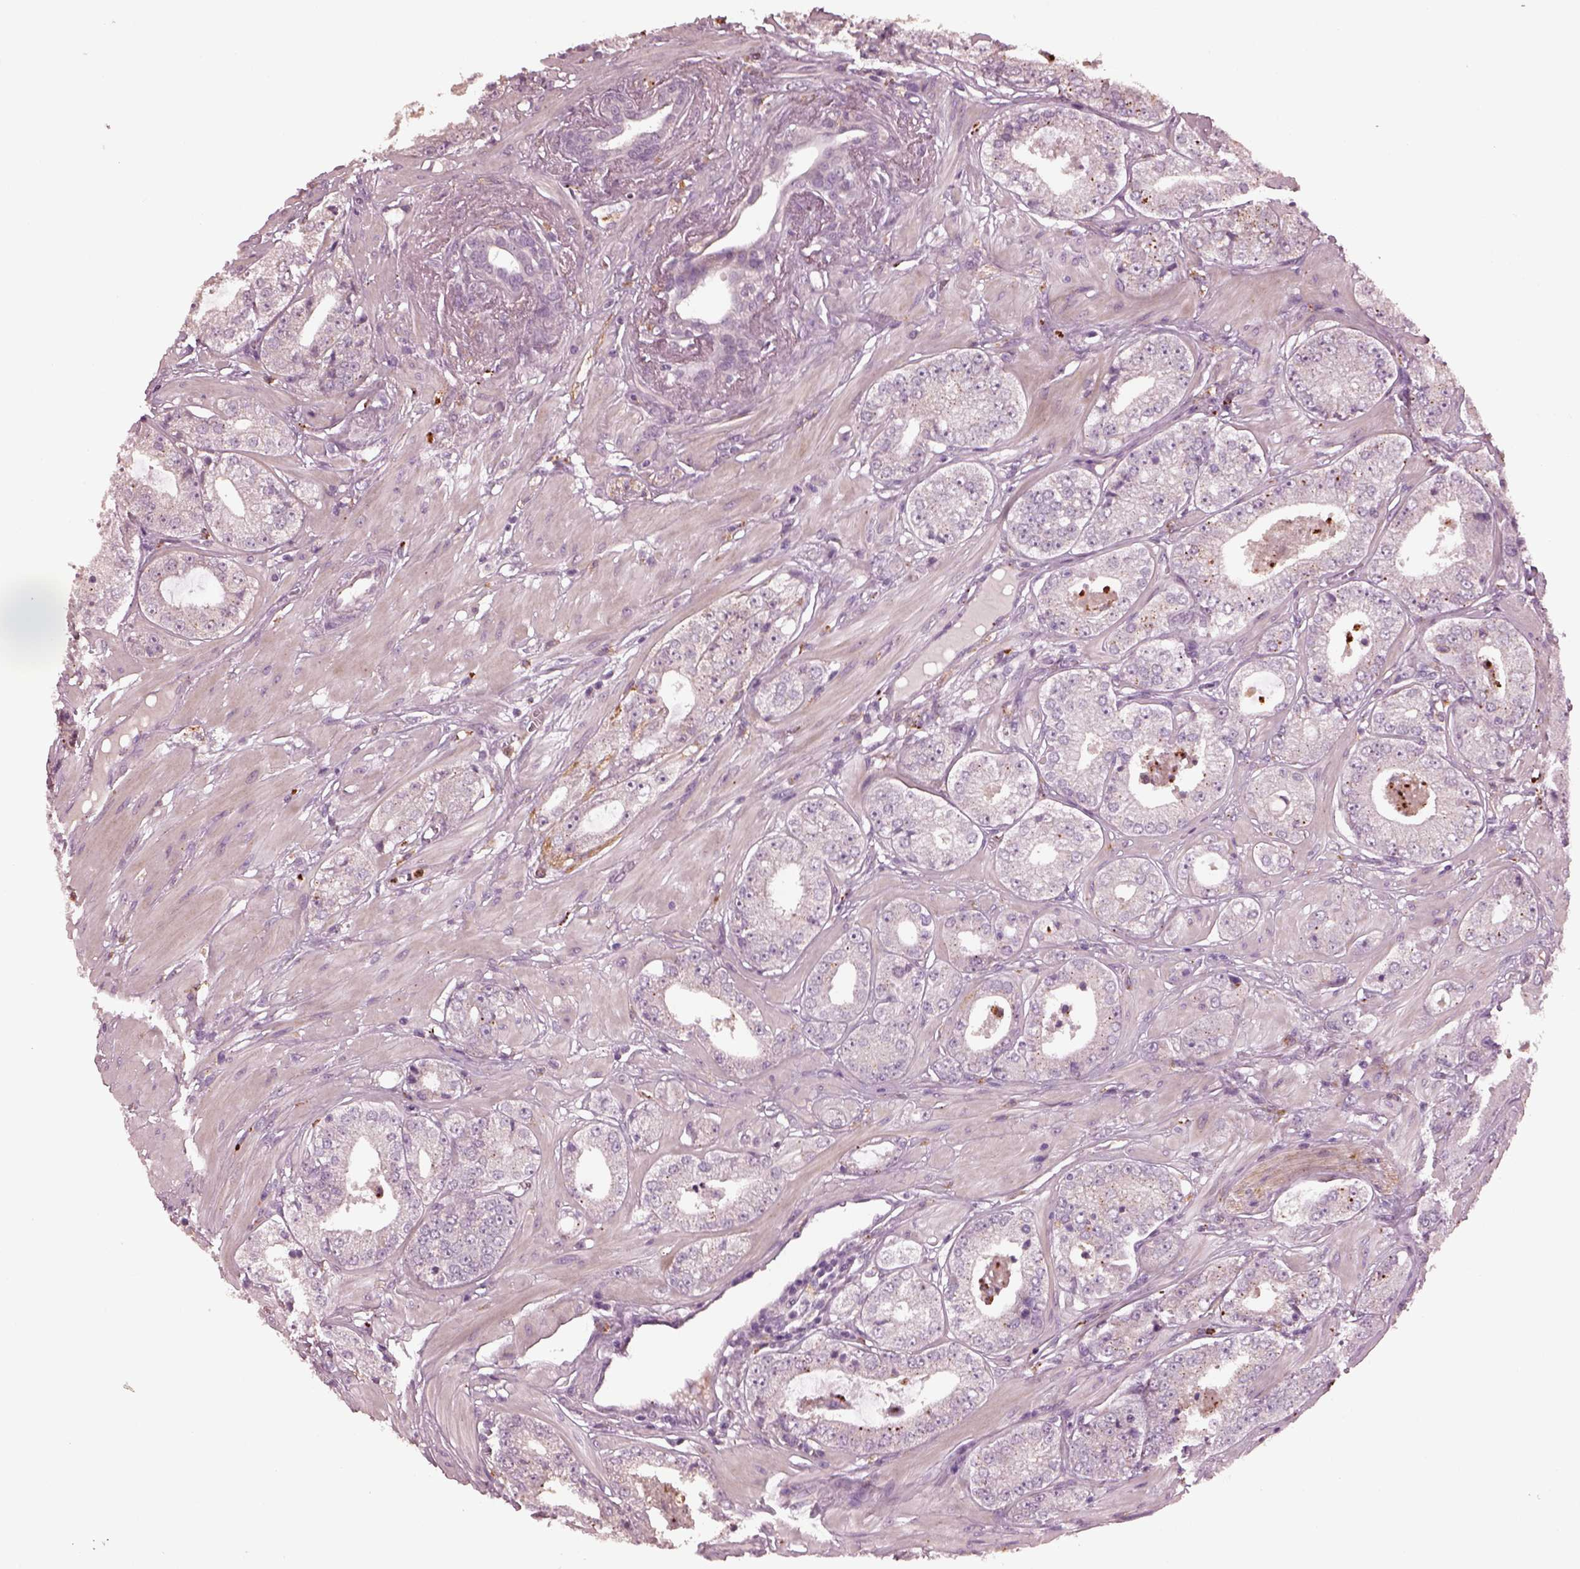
{"staining": {"intensity": "negative", "quantity": "none", "location": "none"}, "tissue": "prostate cancer", "cell_type": "Tumor cells", "image_type": "cancer", "snomed": [{"axis": "morphology", "description": "Adenocarcinoma, Low grade"}, {"axis": "topography", "description": "Prostate"}], "caption": "DAB immunohistochemical staining of human prostate low-grade adenocarcinoma reveals no significant expression in tumor cells.", "gene": "RUFY3", "patient": {"sex": "male", "age": 60}}